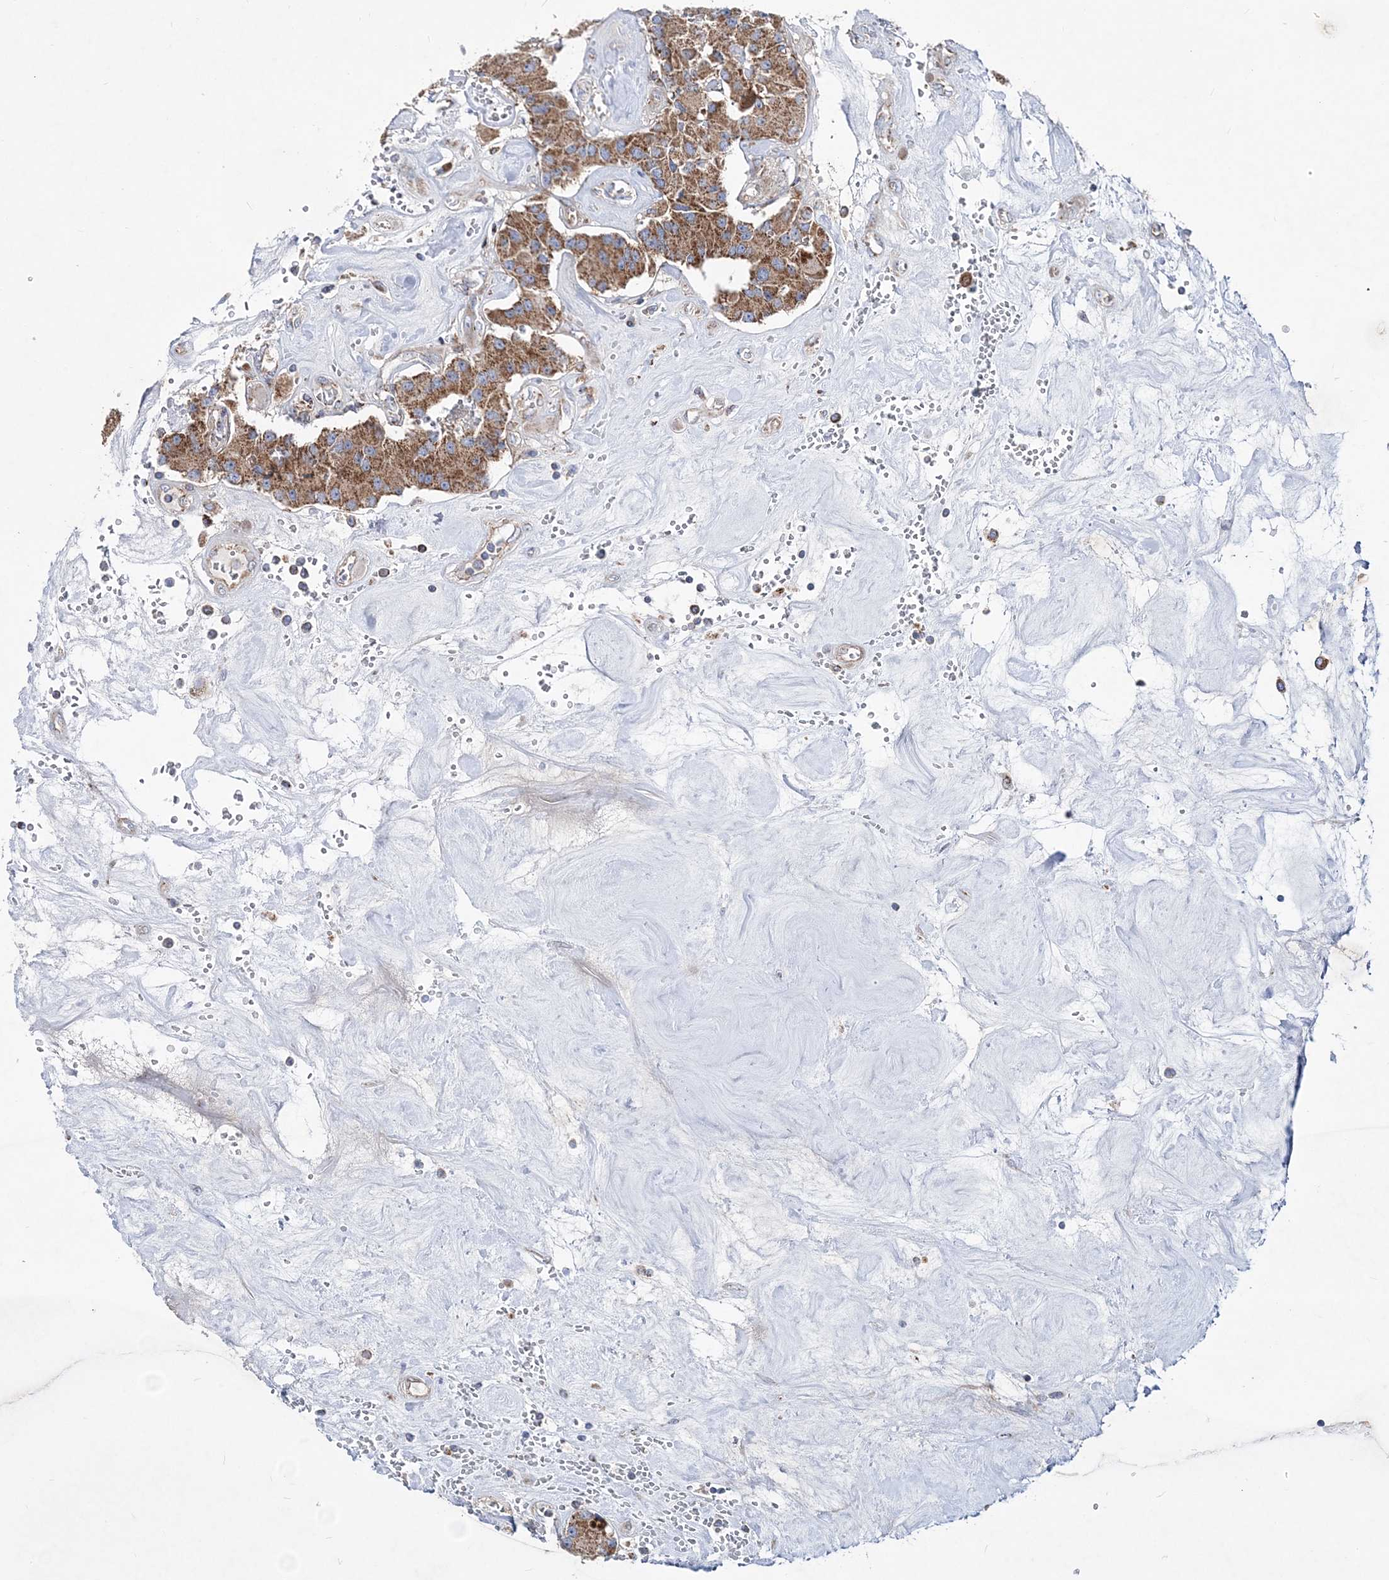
{"staining": {"intensity": "moderate", "quantity": ">75%", "location": "cytoplasmic/membranous"}, "tissue": "carcinoid", "cell_type": "Tumor cells", "image_type": "cancer", "snomed": [{"axis": "morphology", "description": "Carcinoid, malignant, NOS"}, {"axis": "topography", "description": "Pancreas"}], "caption": "Immunohistochemistry (IHC) (DAB) staining of human carcinoid shows moderate cytoplasmic/membranous protein positivity in approximately >75% of tumor cells. (IHC, brightfield microscopy, high magnification).", "gene": "NGLY1", "patient": {"sex": "male", "age": 41}}